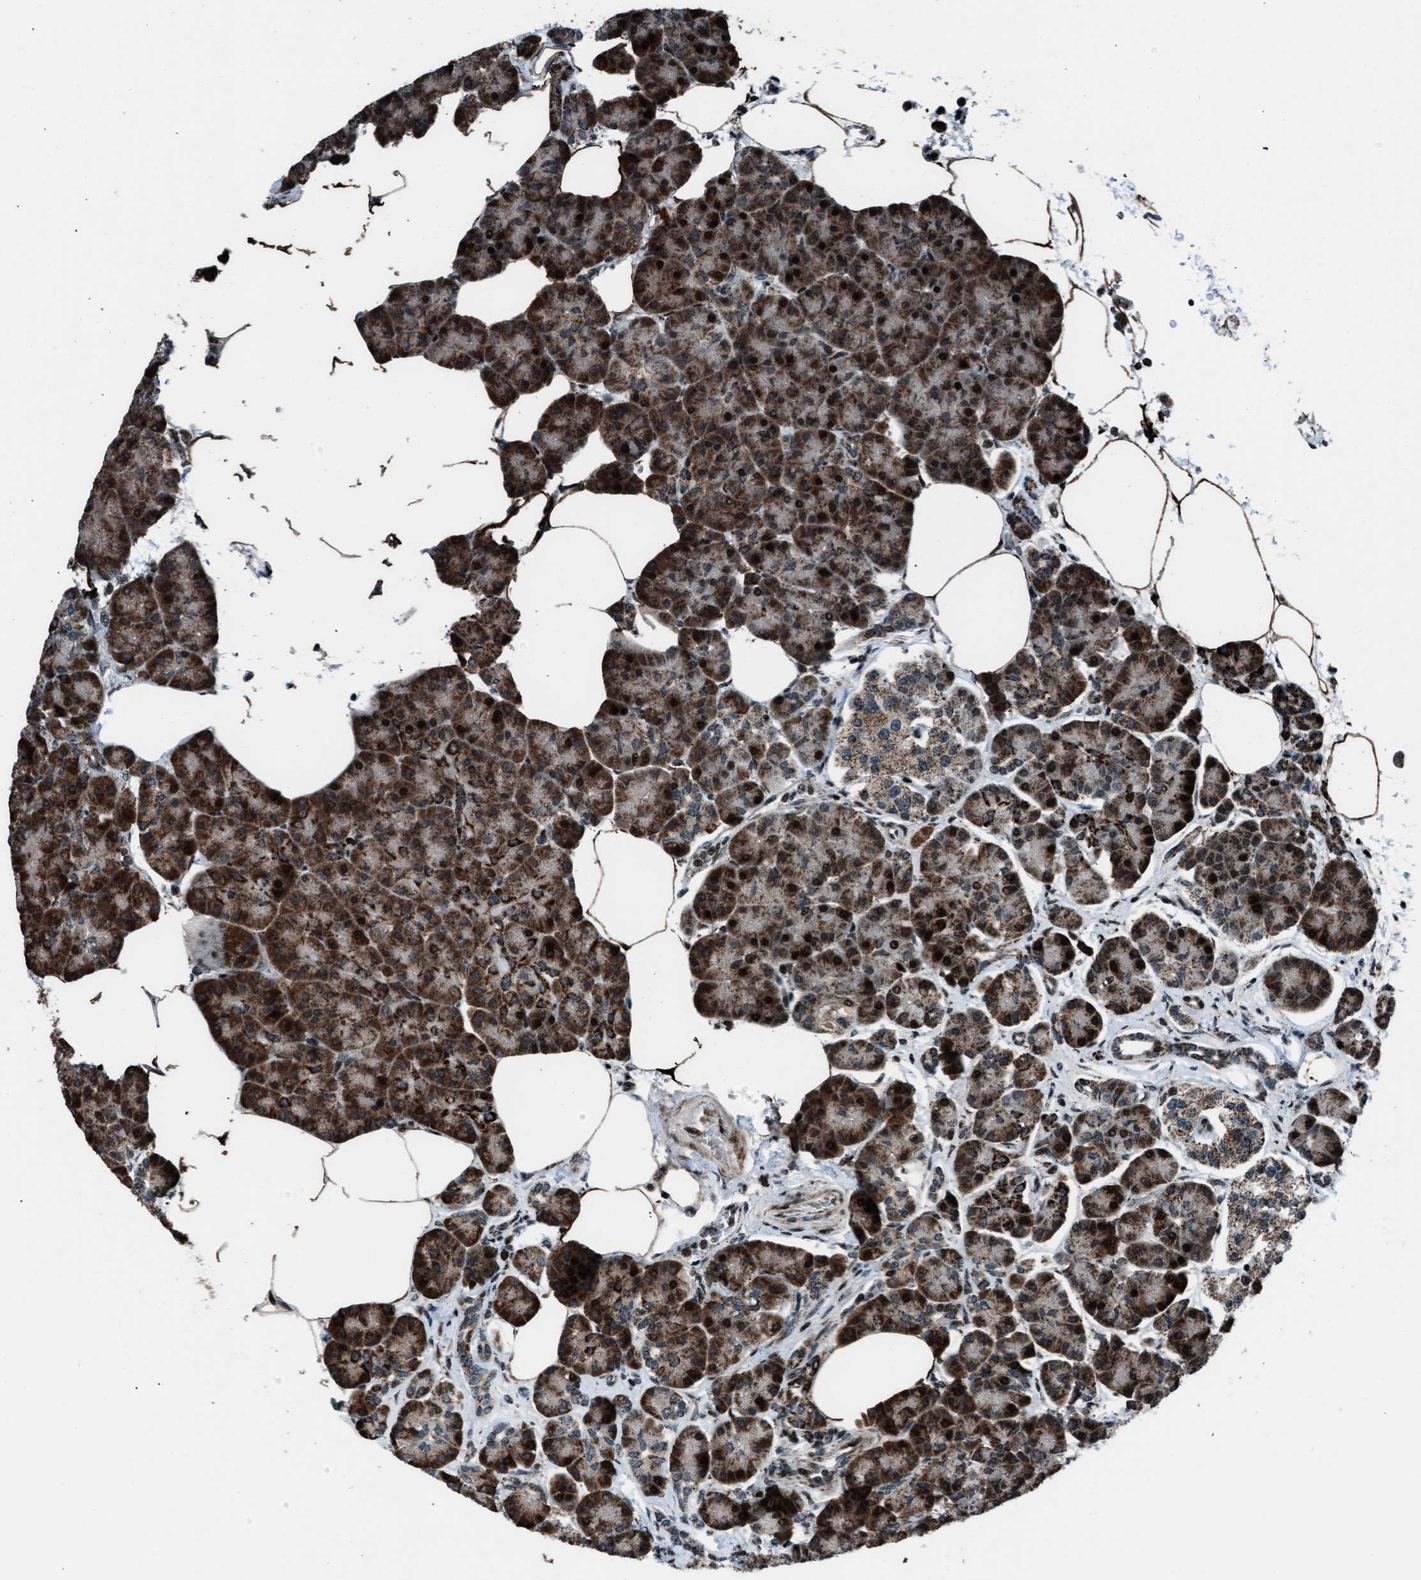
{"staining": {"intensity": "strong", "quantity": ">75%", "location": "cytoplasmic/membranous,nuclear"}, "tissue": "pancreas", "cell_type": "Exocrine glandular cells", "image_type": "normal", "snomed": [{"axis": "morphology", "description": "Normal tissue, NOS"}, {"axis": "topography", "description": "Pancreas"}], "caption": "Brown immunohistochemical staining in unremarkable pancreas shows strong cytoplasmic/membranous,nuclear positivity in approximately >75% of exocrine glandular cells.", "gene": "MORC3", "patient": {"sex": "female", "age": 70}}